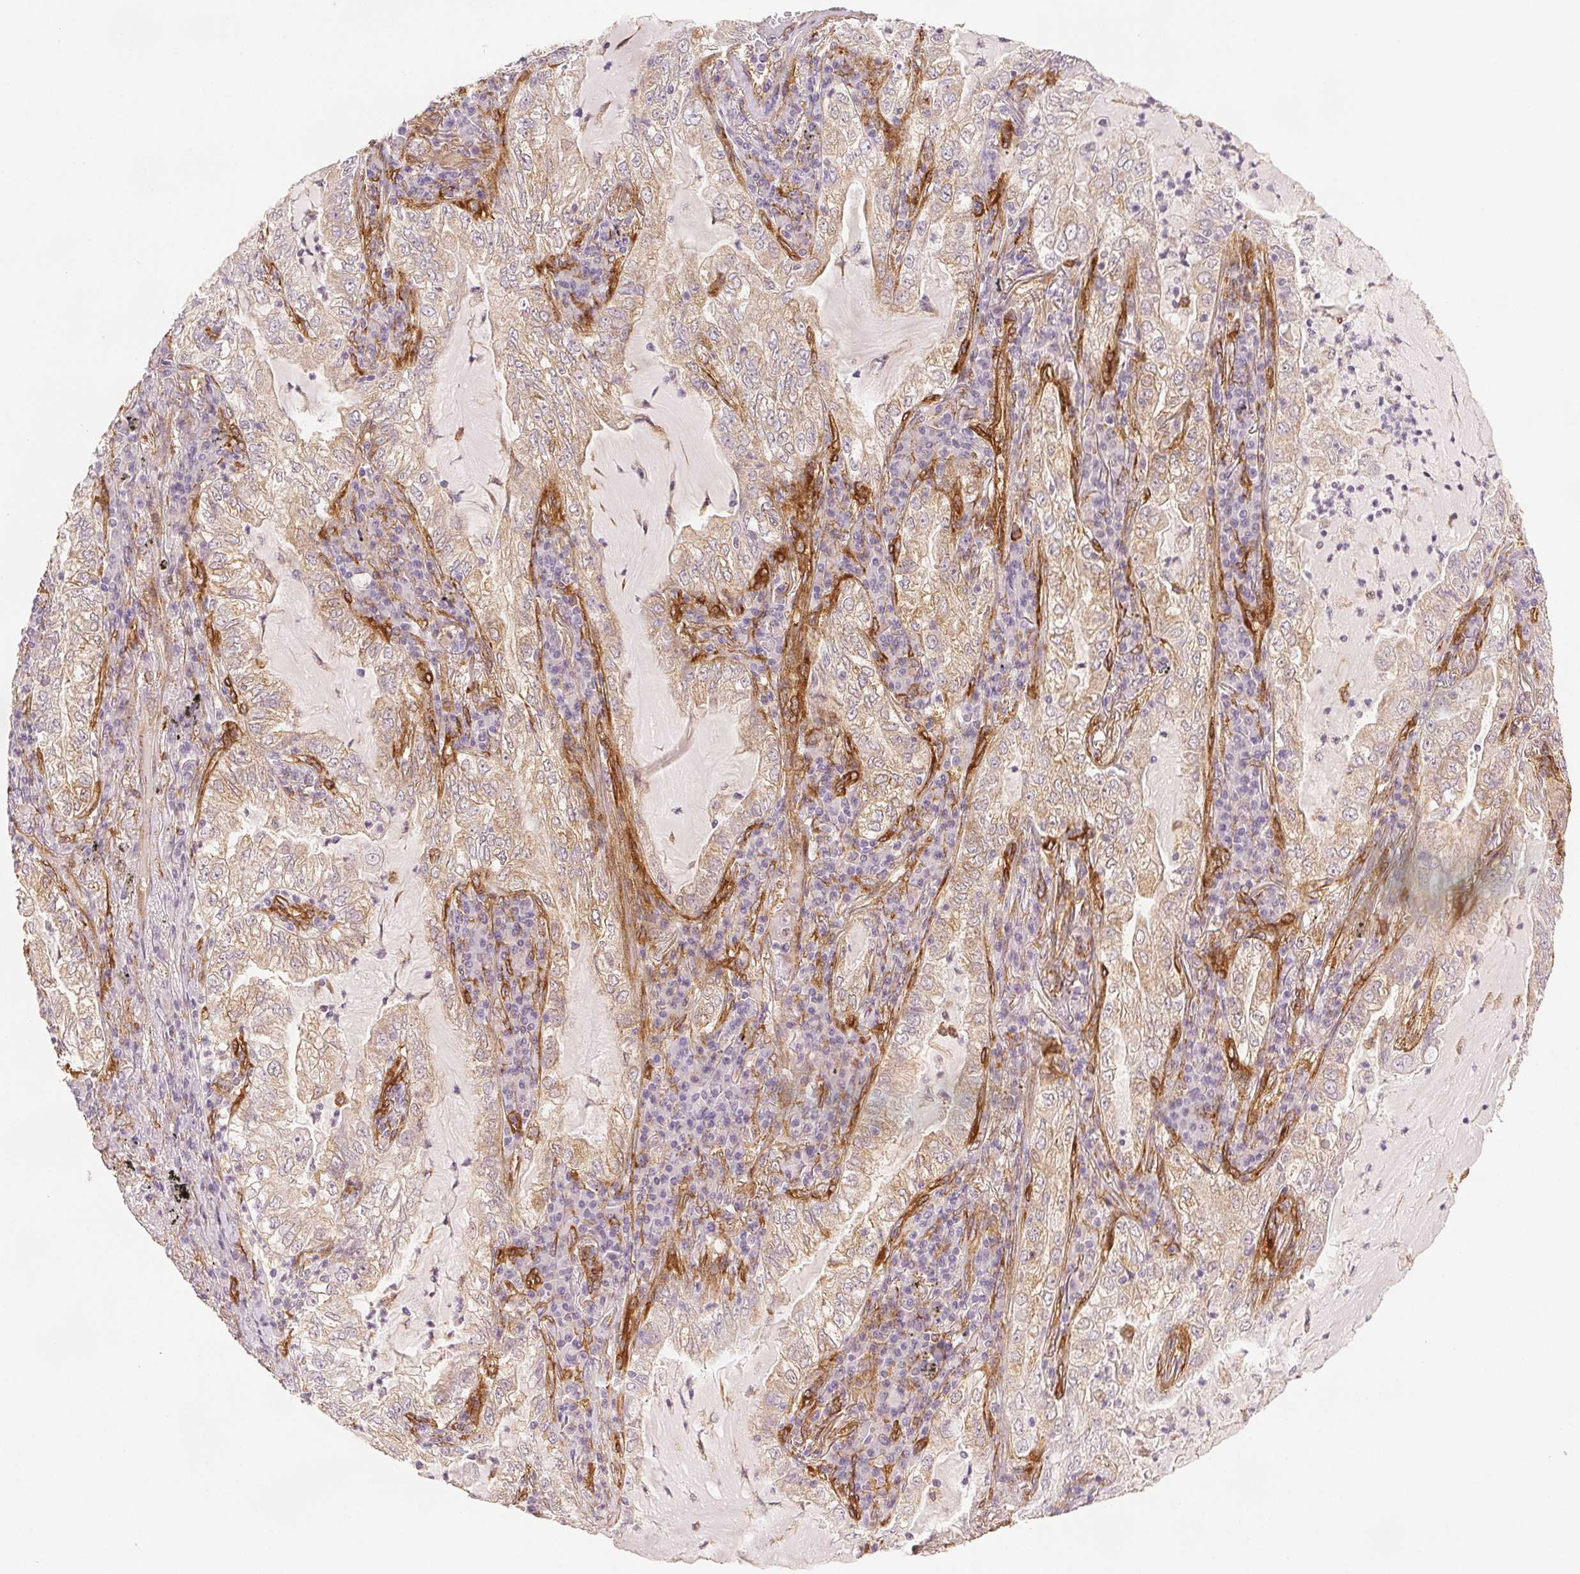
{"staining": {"intensity": "weak", "quantity": "25%-75%", "location": "cytoplasmic/membranous"}, "tissue": "lung cancer", "cell_type": "Tumor cells", "image_type": "cancer", "snomed": [{"axis": "morphology", "description": "Adenocarcinoma, NOS"}, {"axis": "topography", "description": "Lung"}], "caption": "Immunohistochemical staining of lung adenocarcinoma demonstrates weak cytoplasmic/membranous protein expression in about 25%-75% of tumor cells.", "gene": "DIAPH2", "patient": {"sex": "female", "age": 73}}